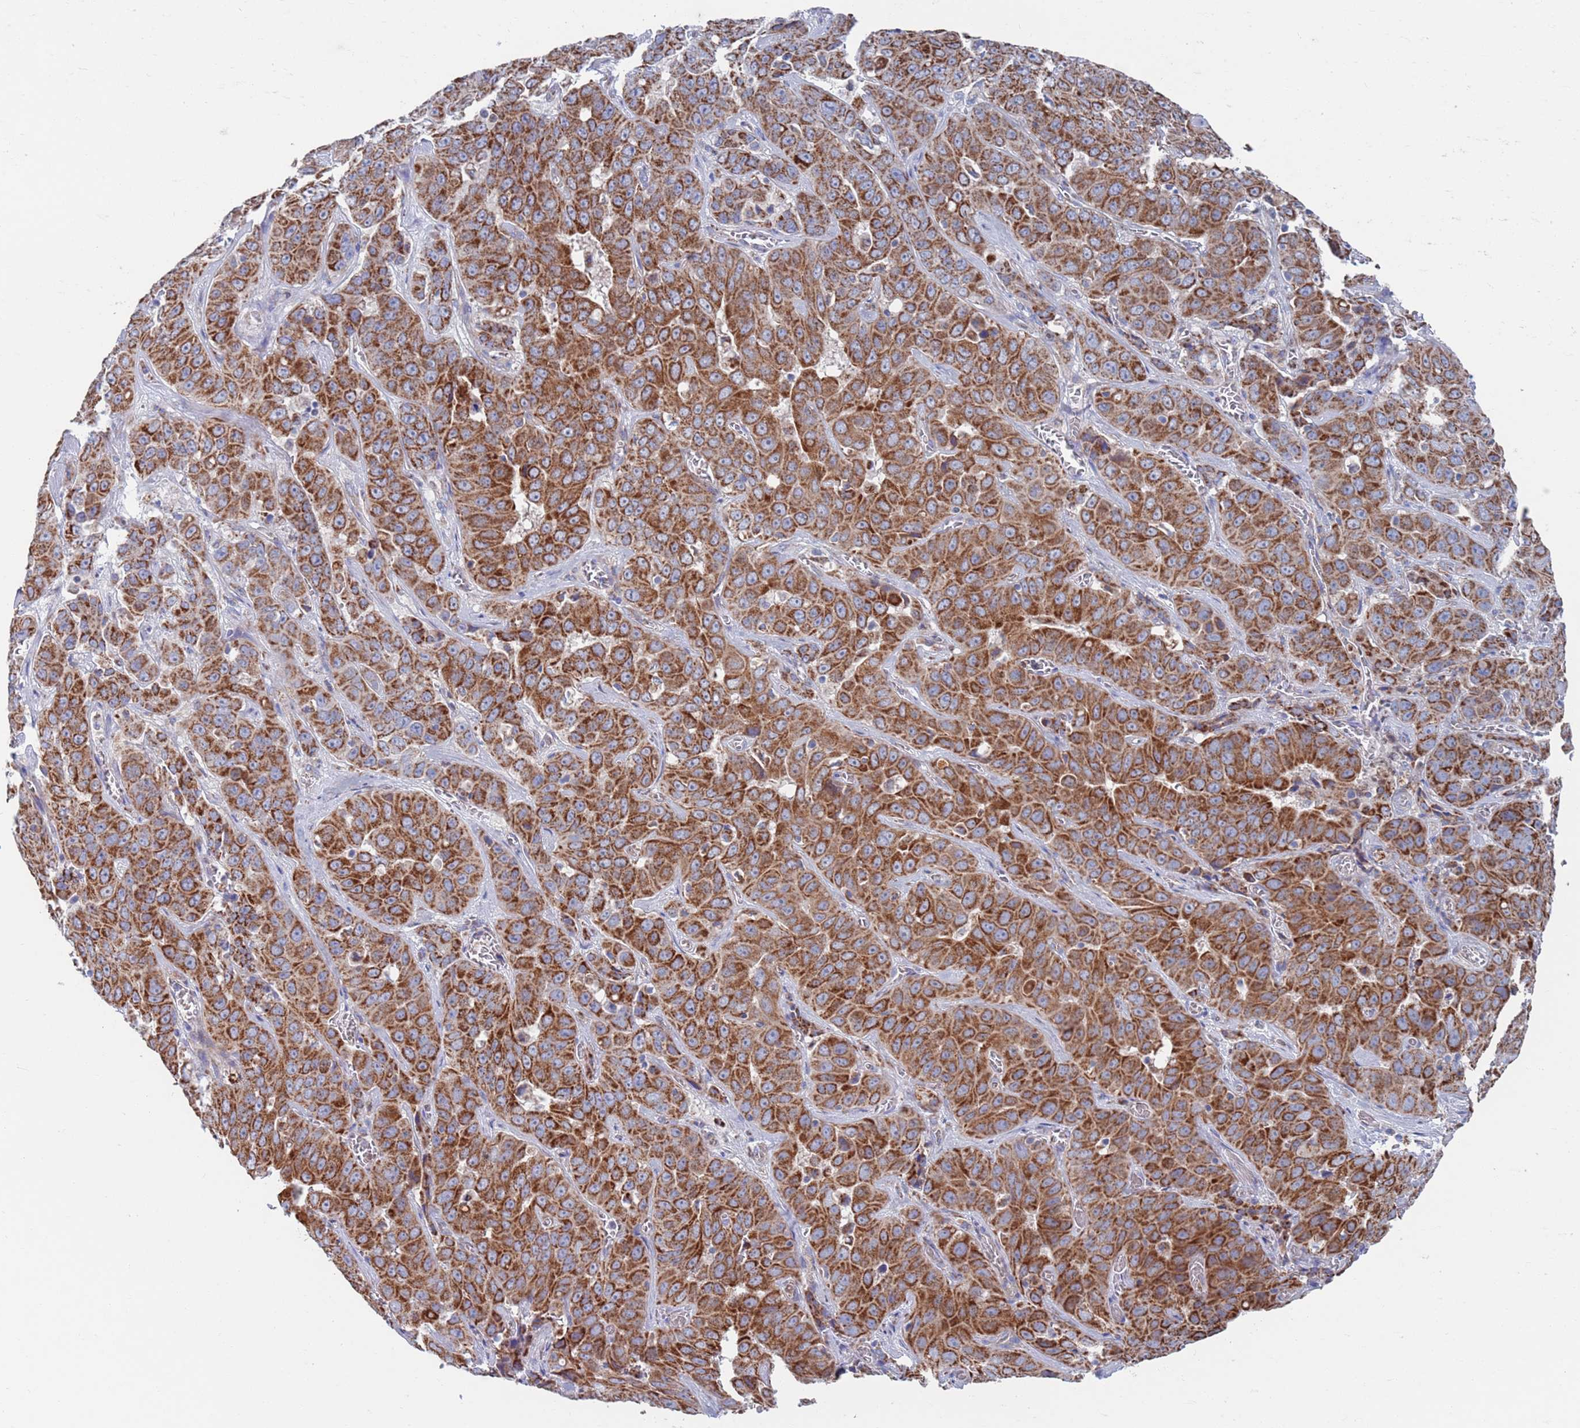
{"staining": {"intensity": "strong", "quantity": ">75%", "location": "cytoplasmic/membranous"}, "tissue": "liver cancer", "cell_type": "Tumor cells", "image_type": "cancer", "snomed": [{"axis": "morphology", "description": "Cholangiocarcinoma"}, {"axis": "topography", "description": "Liver"}], "caption": "Immunohistochemical staining of human cholangiocarcinoma (liver) shows high levels of strong cytoplasmic/membranous staining in approximately >75% of tumor cells.", "gene": "CHCHD6", "patient": {"sex": "female", "age": 52}}